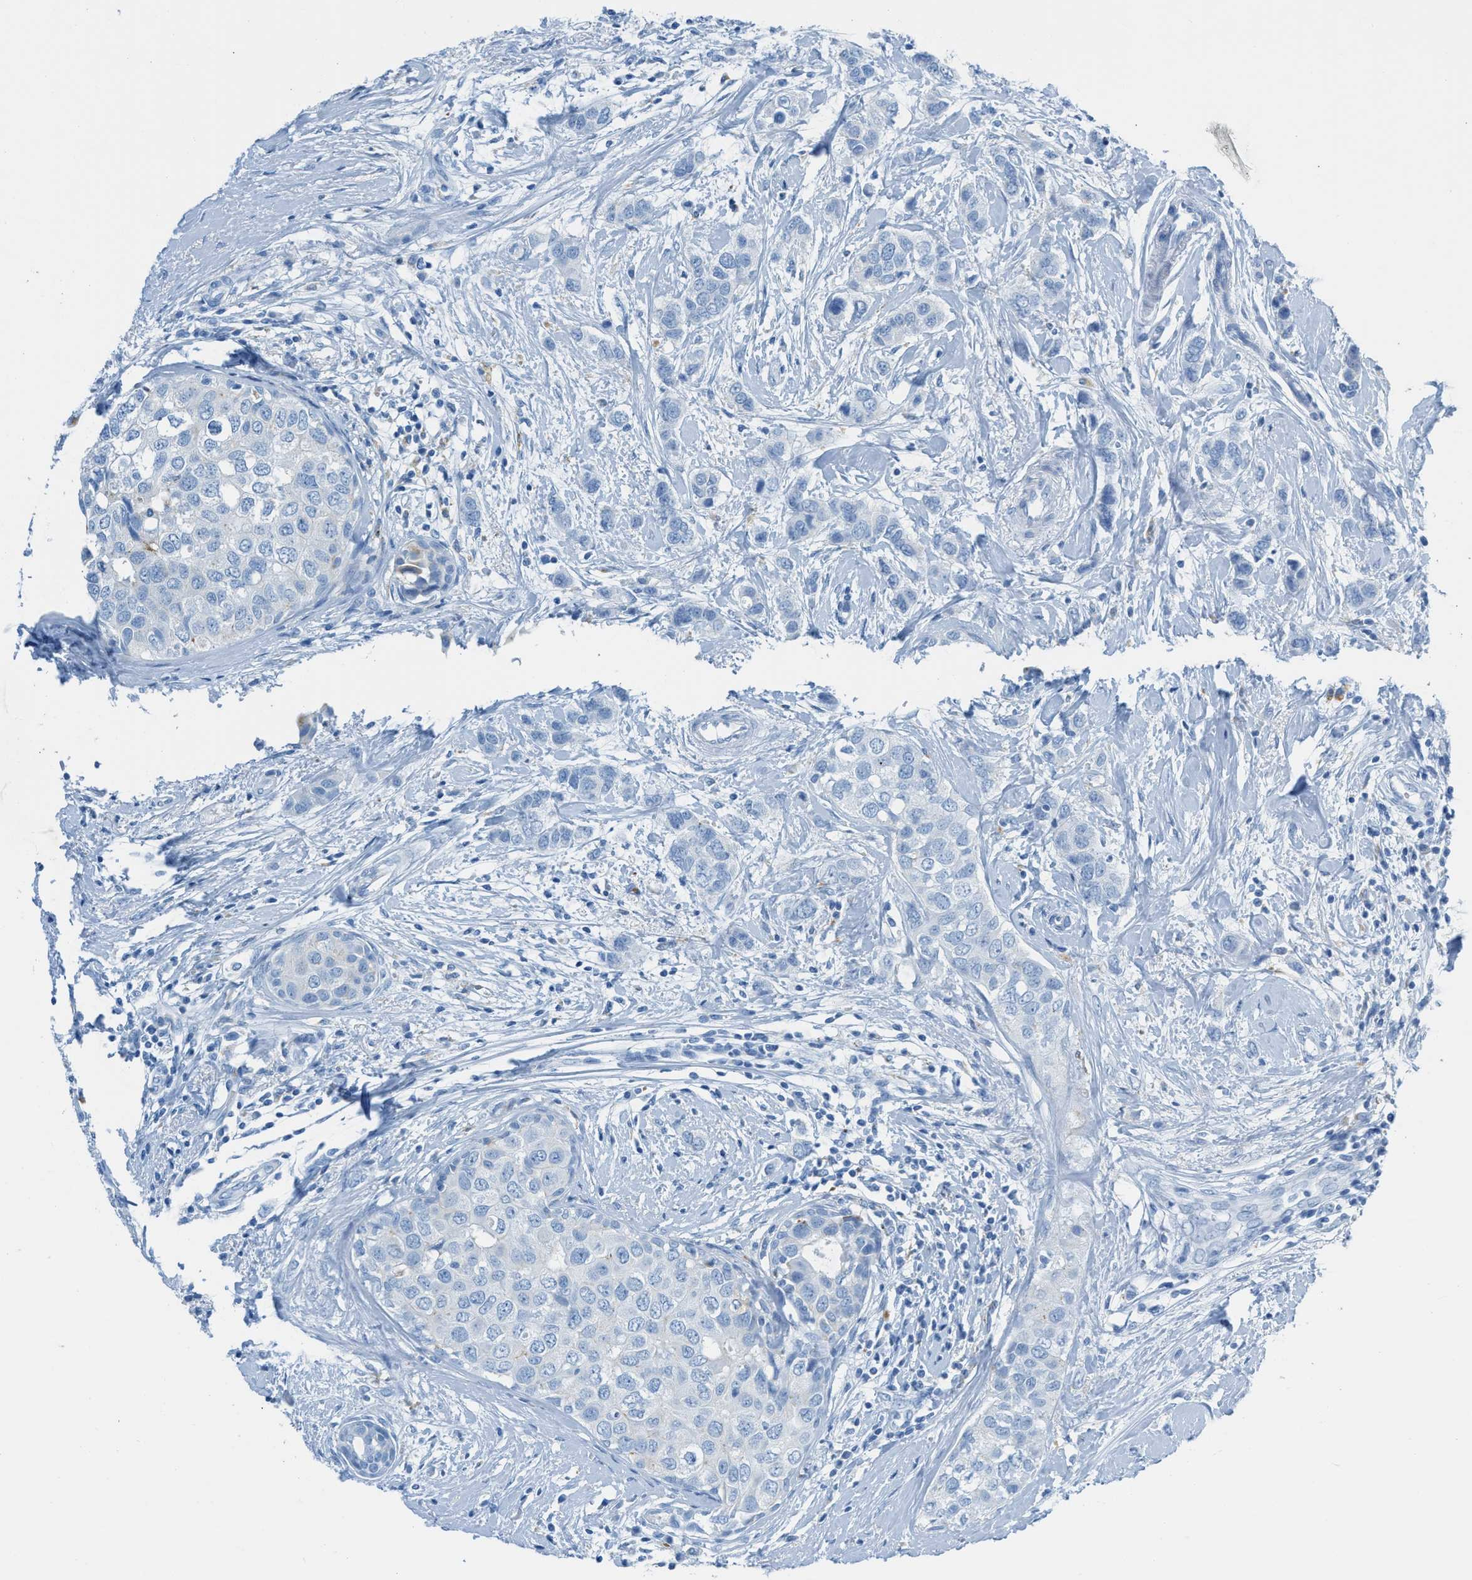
{"staining": {"intensity": "negative", "quantity": "none", "location": "none"}, "tissue": "breast cancer", "cell_type": "Tumor cells", "image_type": "cancer", "snomed": [{"axis": "morphology", "description": "Duct carcinoma"}, {"axis": "topography", "description": "Breast"}], "caption": "This is a image of immunohistochemistry (IHC) staining of infiltrating ductal carcinoma (breast), which shows no staining in tumor cells. (DAB (3,3'-diaminobenzidine) immunohistochemistry (IHC) visualized using brightfield microscopy, high magnification).", "gene": "C21orf62", "patient": {"sex": "female", "age": 50}}